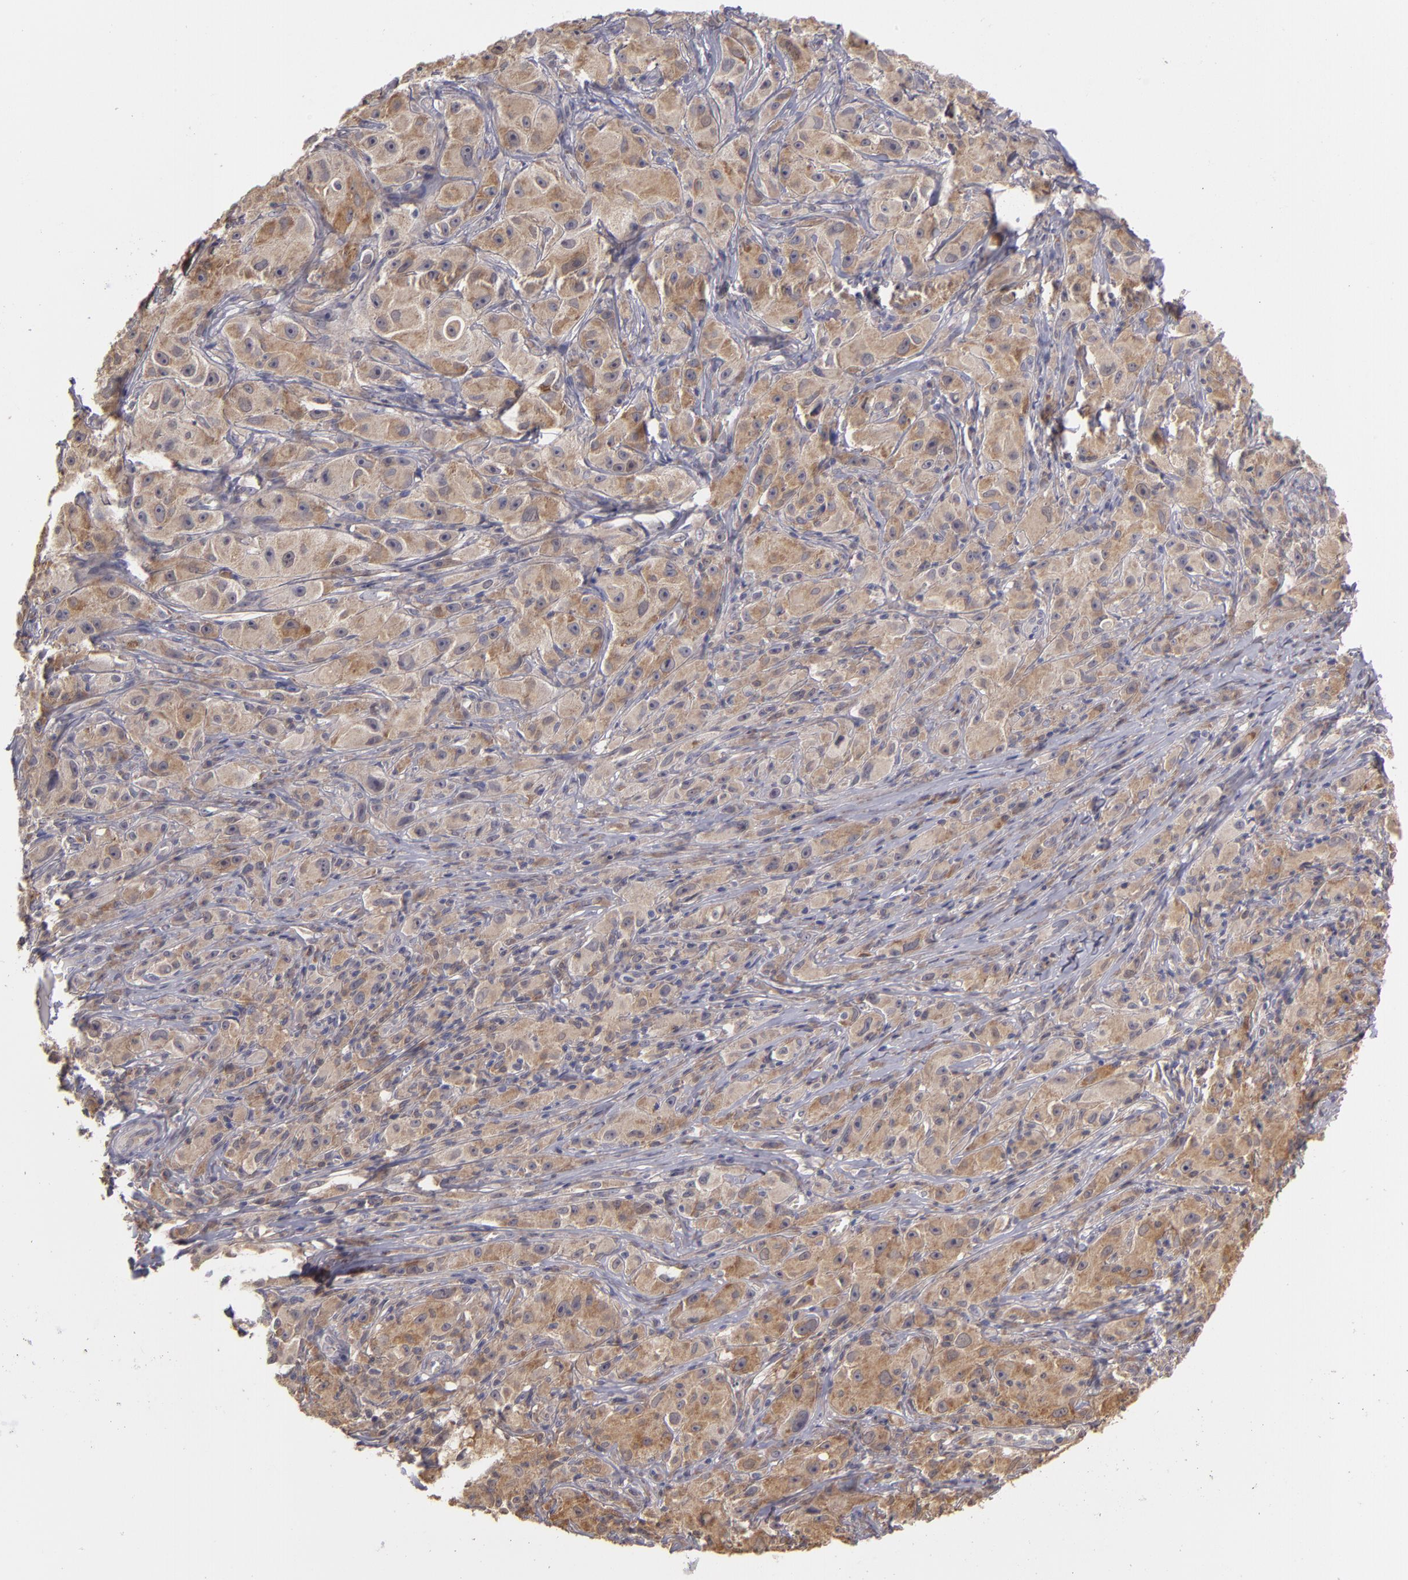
{"staining": {"intensity": "moderate", "quantity": ">75%", "location": "cytoplasmic/membranous"}, "tissue": "melanoma", "cell_type": "Tumor cells", "image_type": "cancer", "snomed": [{"axis": "morphology", "description": "Malignant melanoma, NOS"}, {"axis": "topography", "description": "Skin"}], "caption": "A histopathology image of human melanoma stained for a protein shows moderate cytoplasmic/membranous brown staining in tumor cells.", "gene": "MTHFD1", "patient": {"sex": "male", "age": 56}}